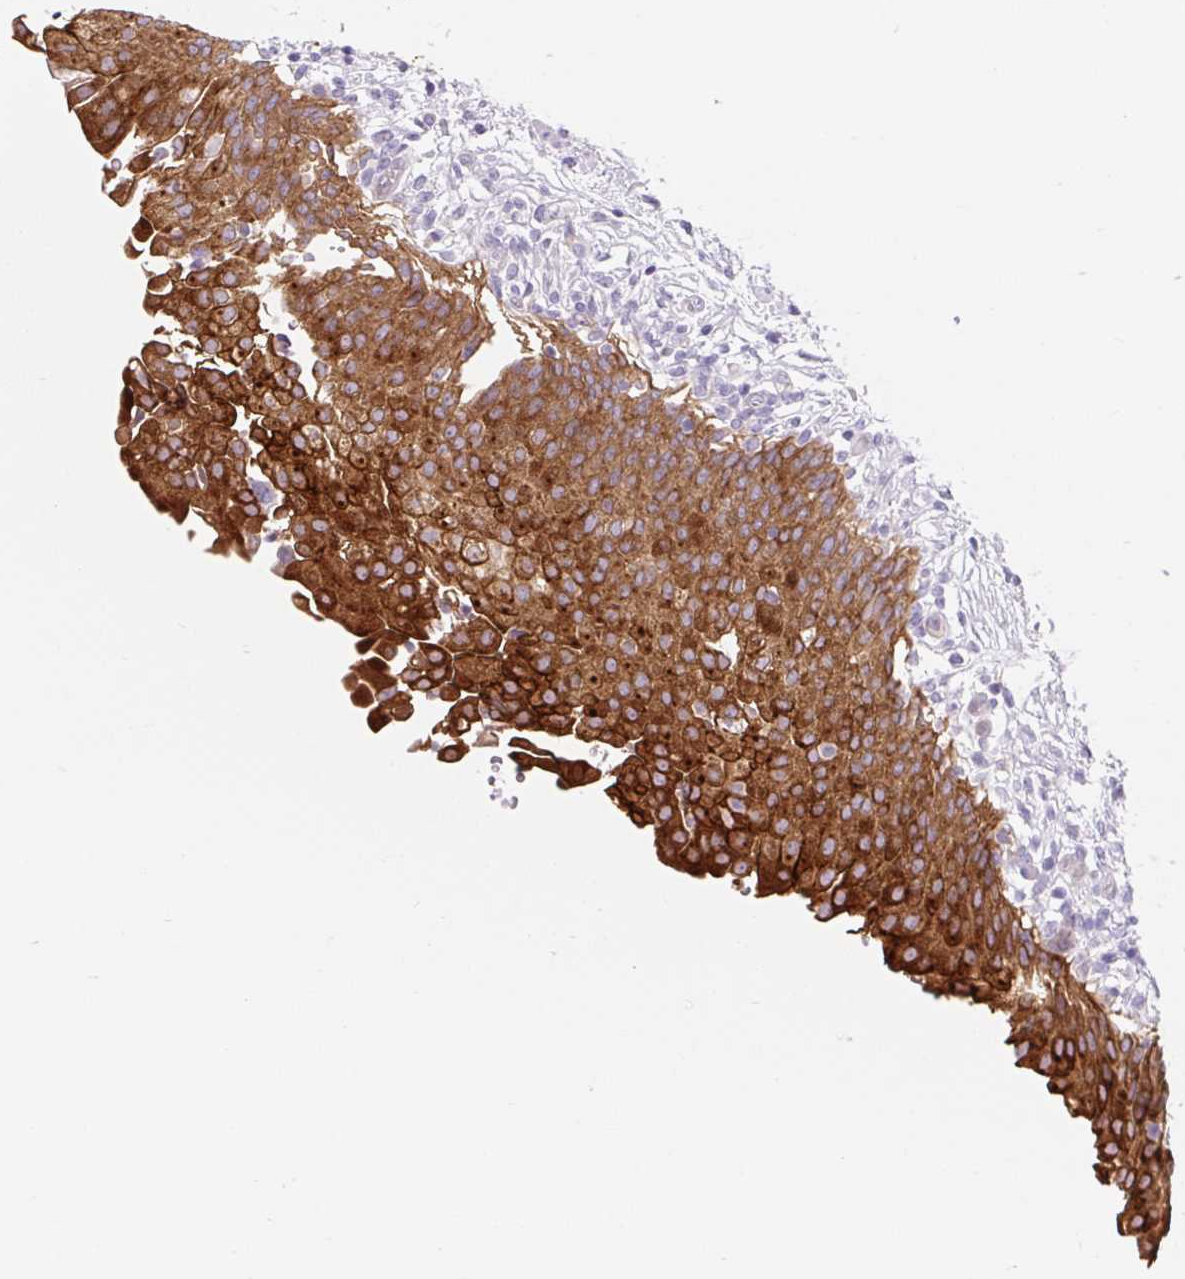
{"staining": {"intensity": "strong", "quantity": ">75%", "location": "cytoplasmic/membranous"}, "tissue": "urinary bladder", "cell_type": "Urothelial cells", "image_type": "normal", "snomed": [{"axis": "morphology", "description": "Normal tissue, NOS"}, {"axis": "topography", "description": "Urinary bladder"}, {"axis": "topography", "description": "Peripheral nerve tissue"}], "caption": "Urinary bladder stained with a brown dye shows strong cytoplasmic/membranous positive positivity in approximately >75% of urothelial cells.", "gene": "BCAS1", "patient": {"sex": "female", "age": 60}}